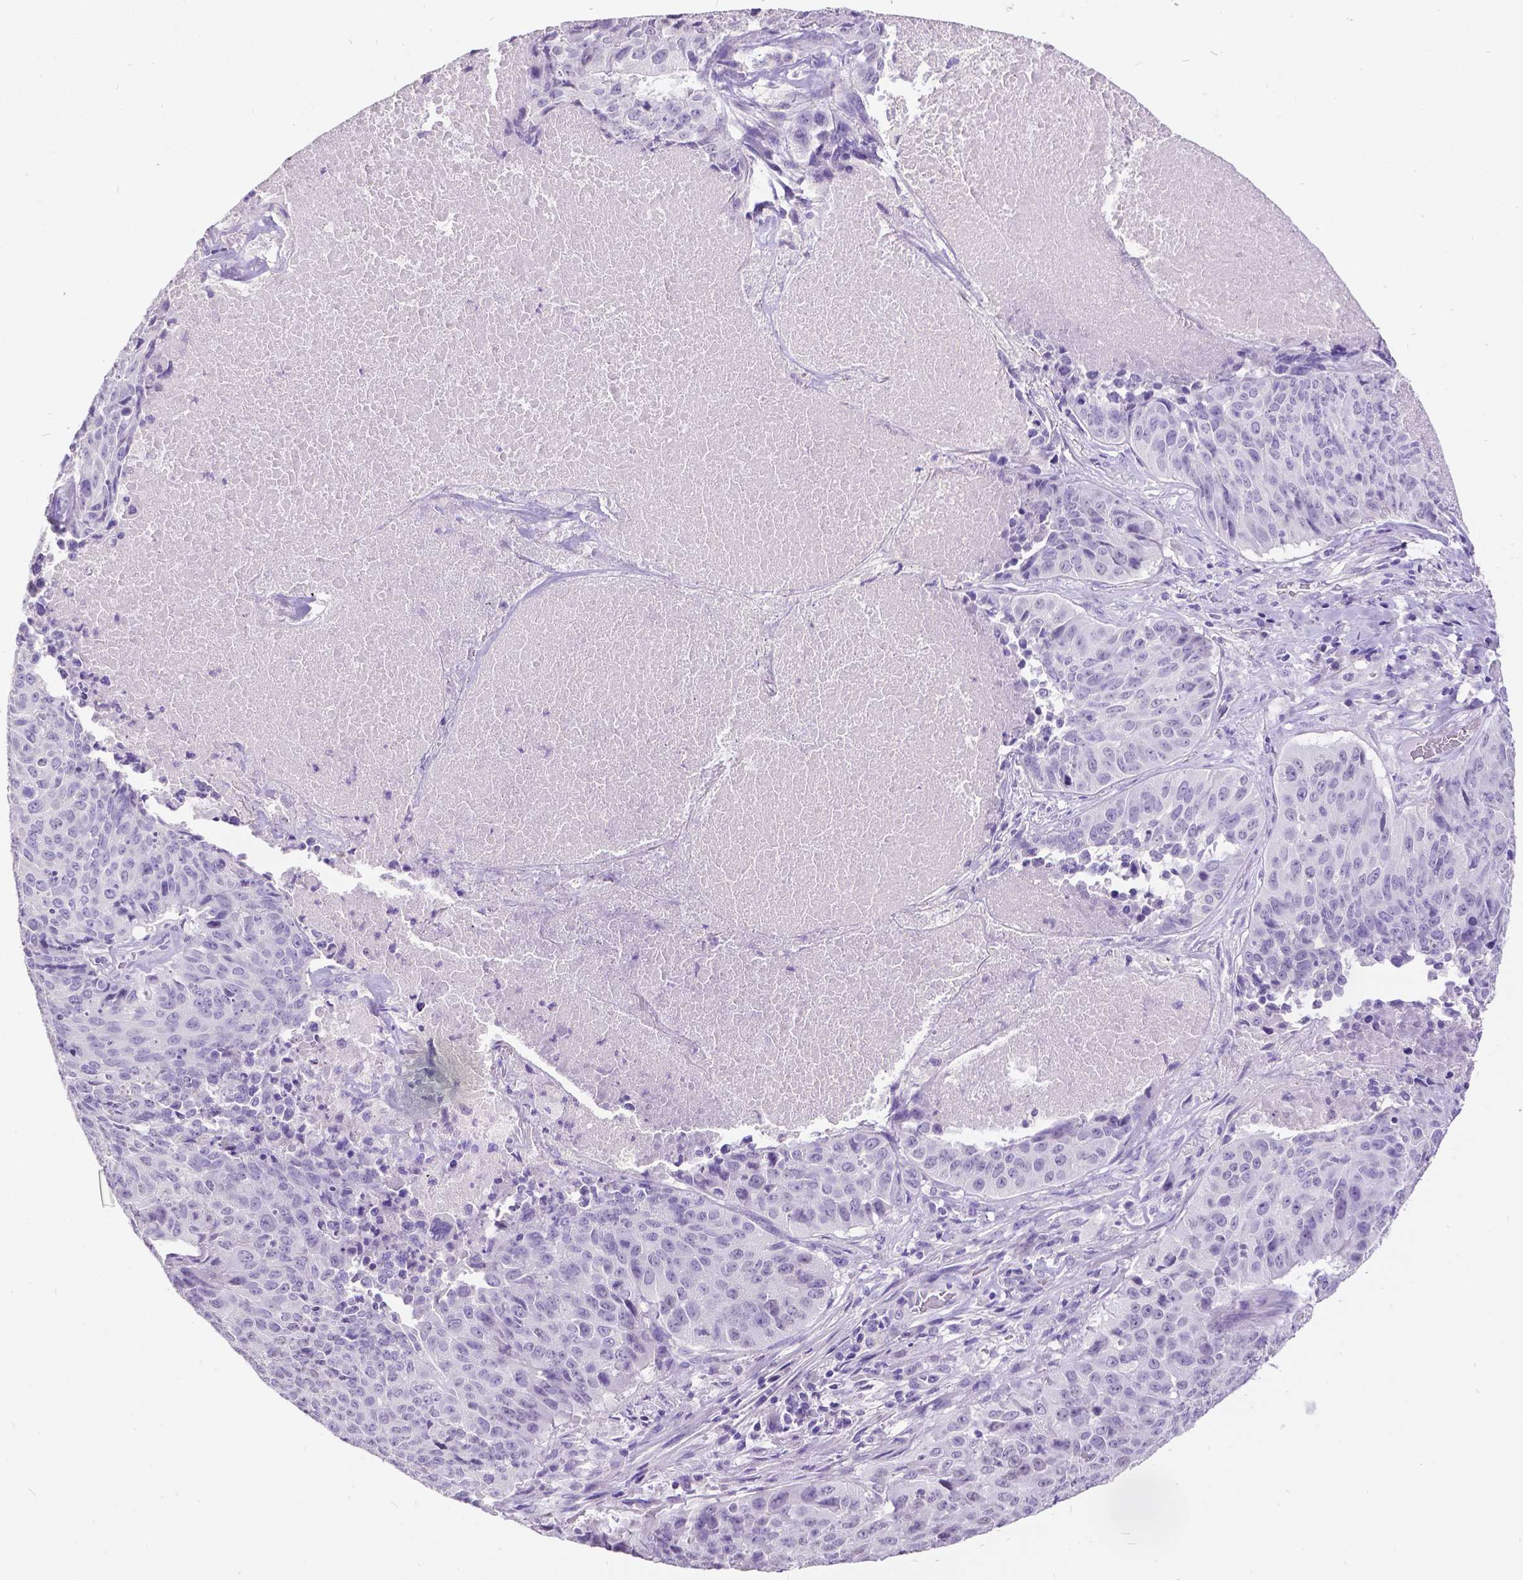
{"staining": {"intensity": "negative", "quantity": "none", "location": "none"}, "tissue": "lung cancer", "cell_type": "Tumor cells", "image_type": "cancer", "snomed": [{"axis": "morphology", "description": "Normal tissue, NOS"}, {"axis": "morphology", "description": "Squamous cell carcinoma, NOS"}, {"axis": "topography", "description": "Bronchus"}, {"axis": "topography", "description": "Lung"}], "caption": "Tumor cells show no significant protein staining in lung cancer.", "gene": "SATB2", "patient": {"sex": "male", "age": 64}}